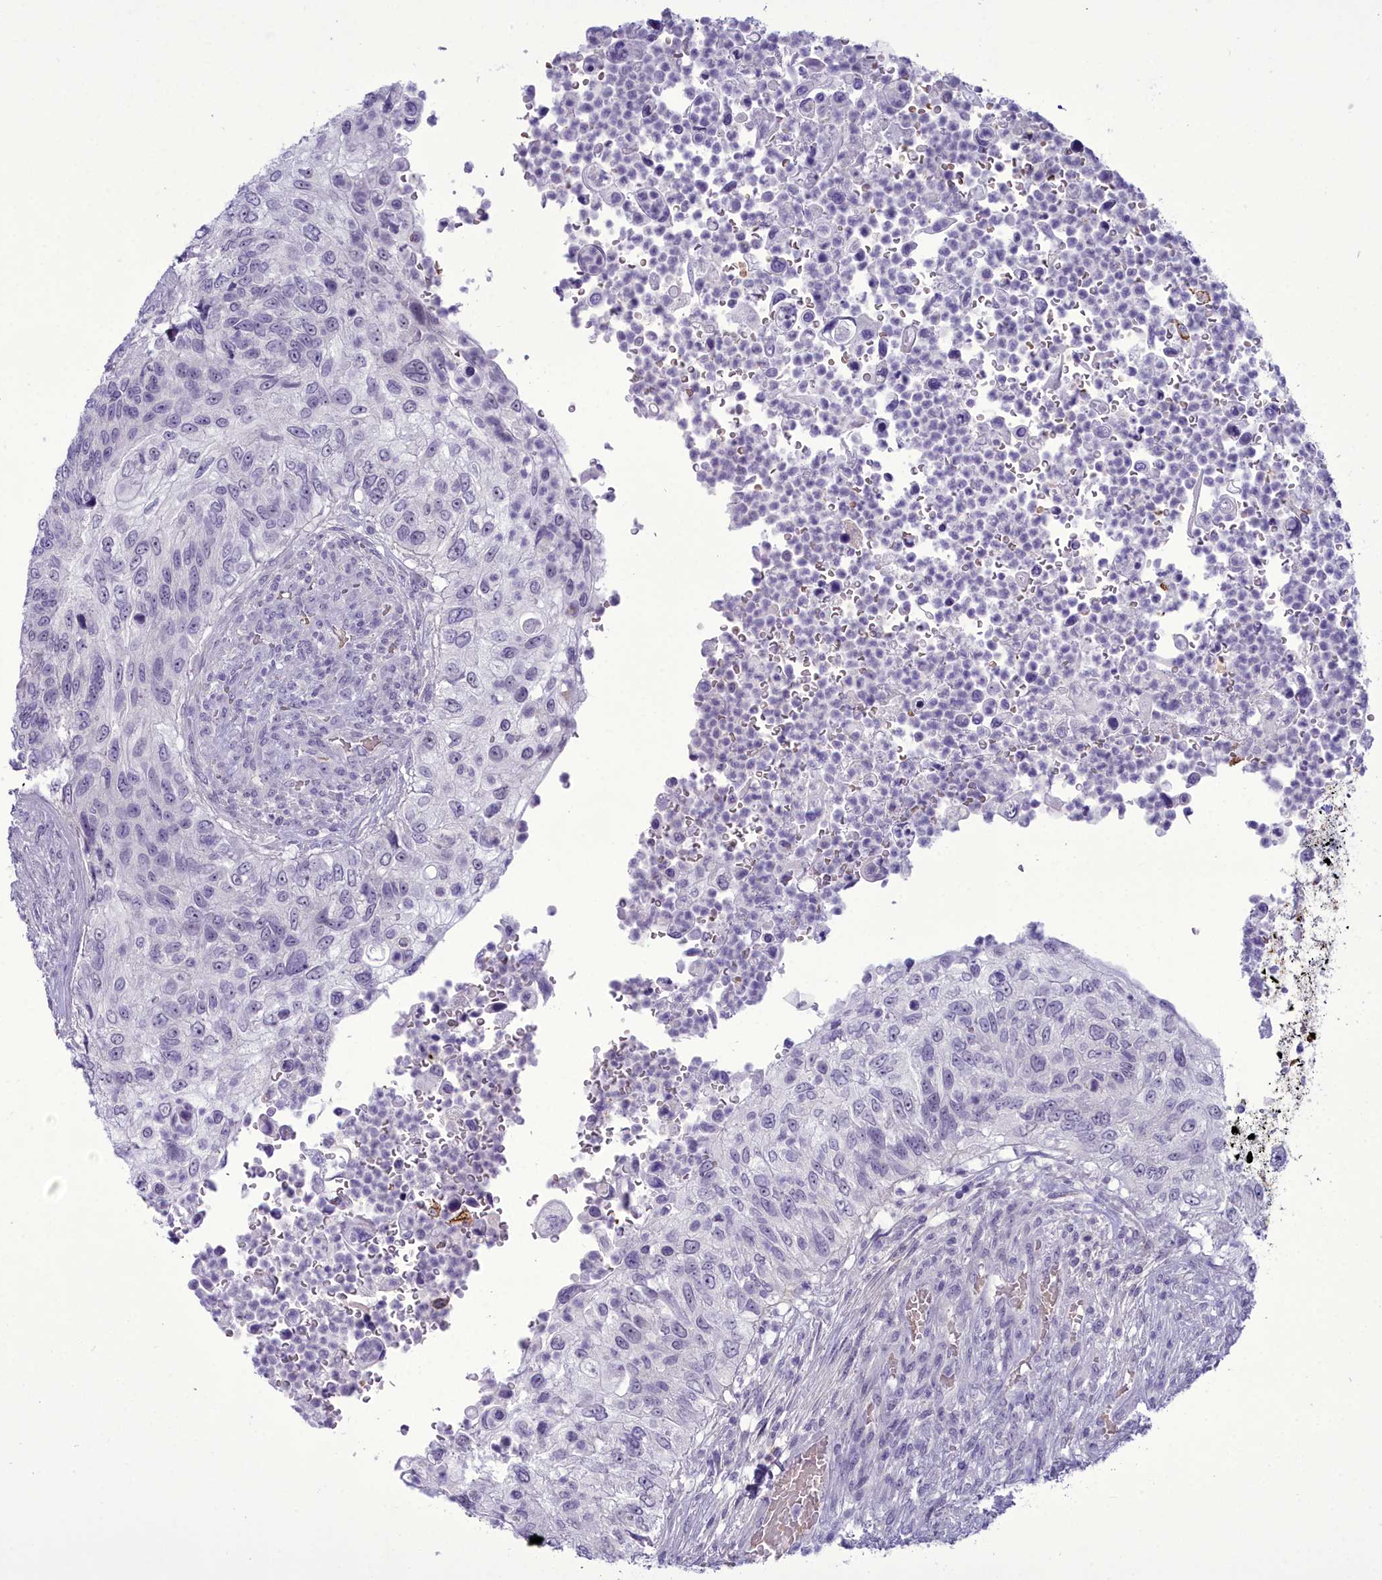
{"staining": {"intensity": "negative", "quantity": "none", "location": "none"}, "tissue": "urothelial cancer", "cell_type": "Tumor cells", "image_type": "cancer", "snomed": [{"axis": "morphology", "description": "Urothelial carcinoma, High grade"}, {"axis": "topography", "description": "Urinary bladder"}], "caption": "Human urothelial carcinoma (high-grade) stained for a protein using IHC displays no positivity in tumor cells.", "gene": "OSTN", "patient": {"sex": "female", "age": 60}}